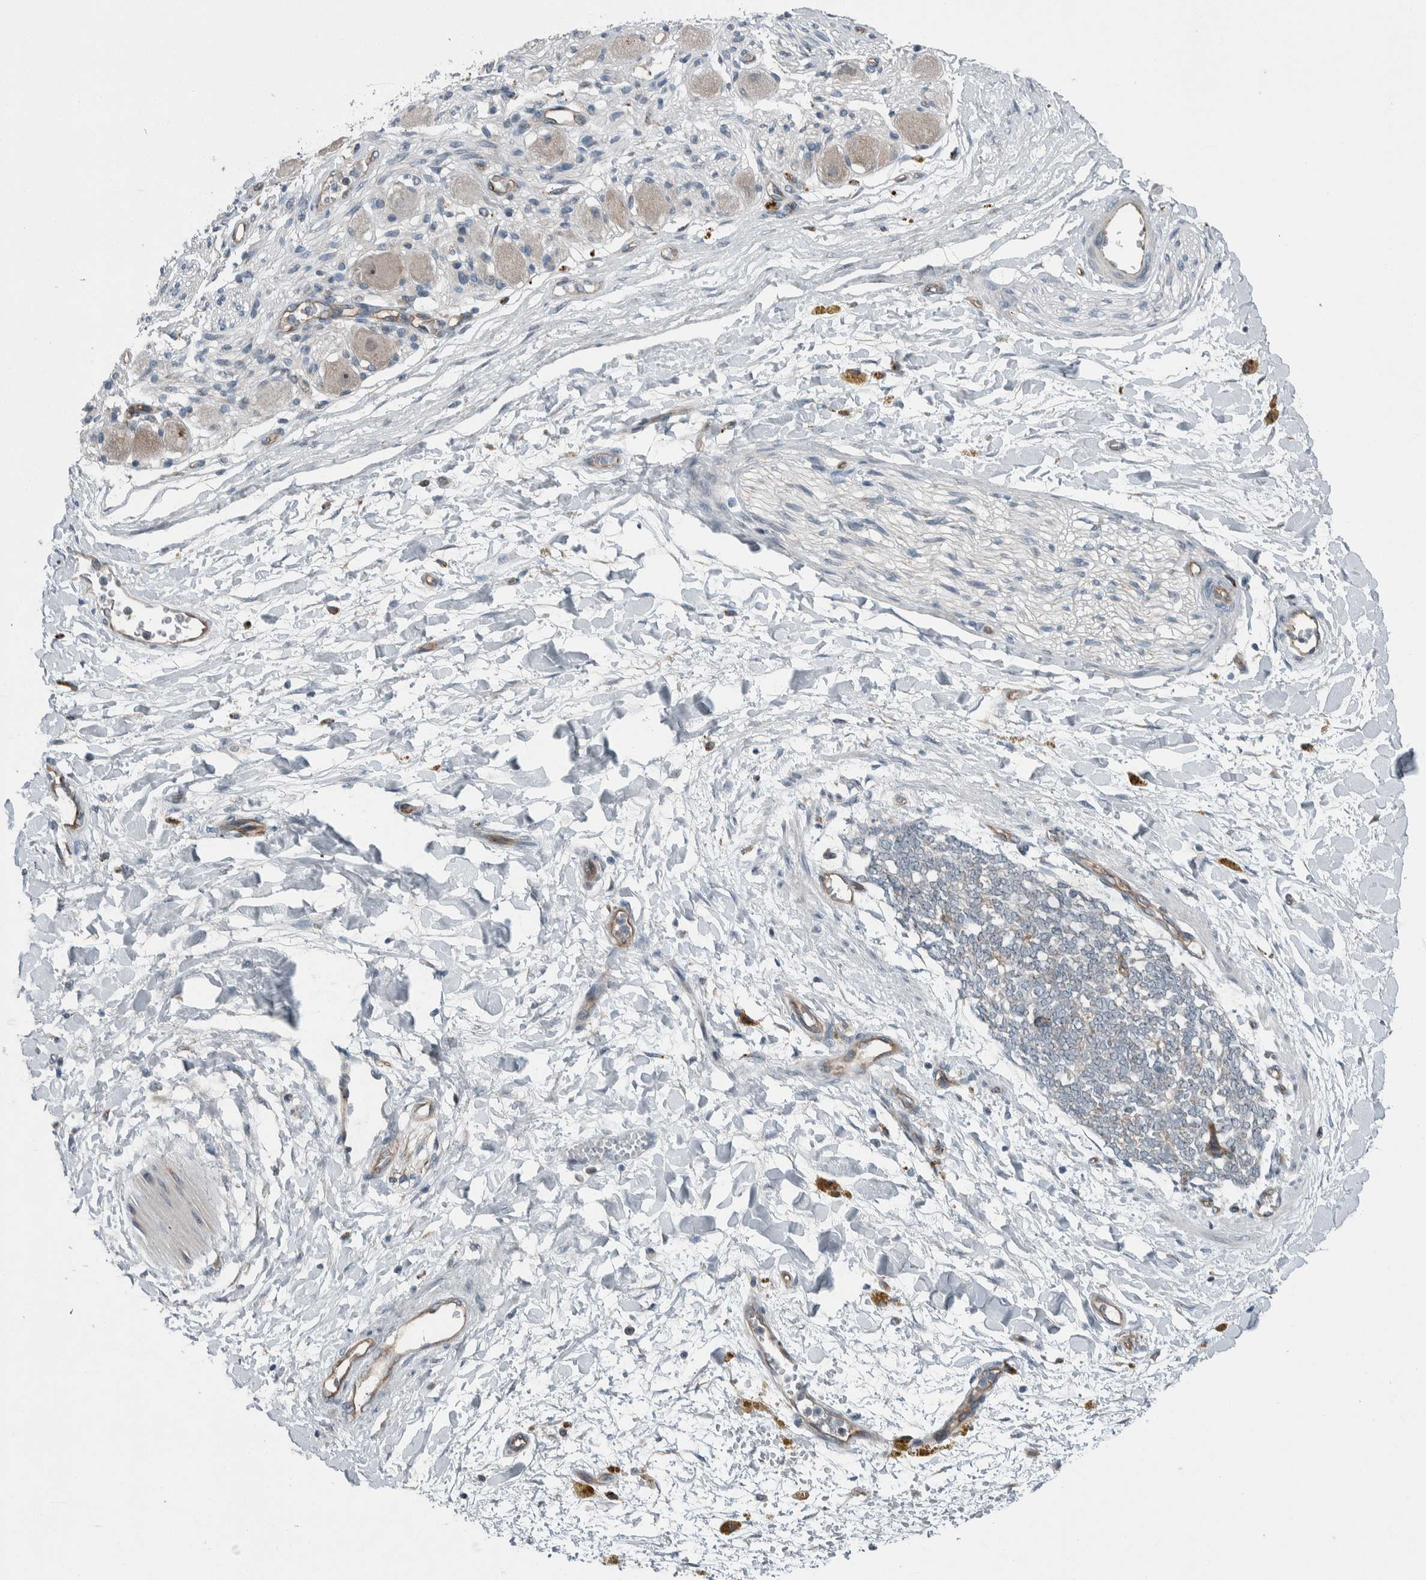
{"staining": {"intensity": "negative", "quantity": "none", "location": "none"}, "tissue": "adipose tissue", "cell_type": "Adipocytes", "image_type": "normal", "snomed": [{"axis": "morphology", "description": "Normal tissue, NOS"}, {"axis": "topography", "description": "Kidney"}, {"axis": "topography", "description": "Peripheral nerve tissue"}], "caption": "A histopathology image of adipose tissue stained for a protein reveals no brown staining in adipocytes. (Brightfield microscopy of DAB (3,3'-diaminobenzidine) immunohistochemistry (IHC) at high magnification).", "gene": "USP25", "patient": {"sex": "male", "age": 7}}